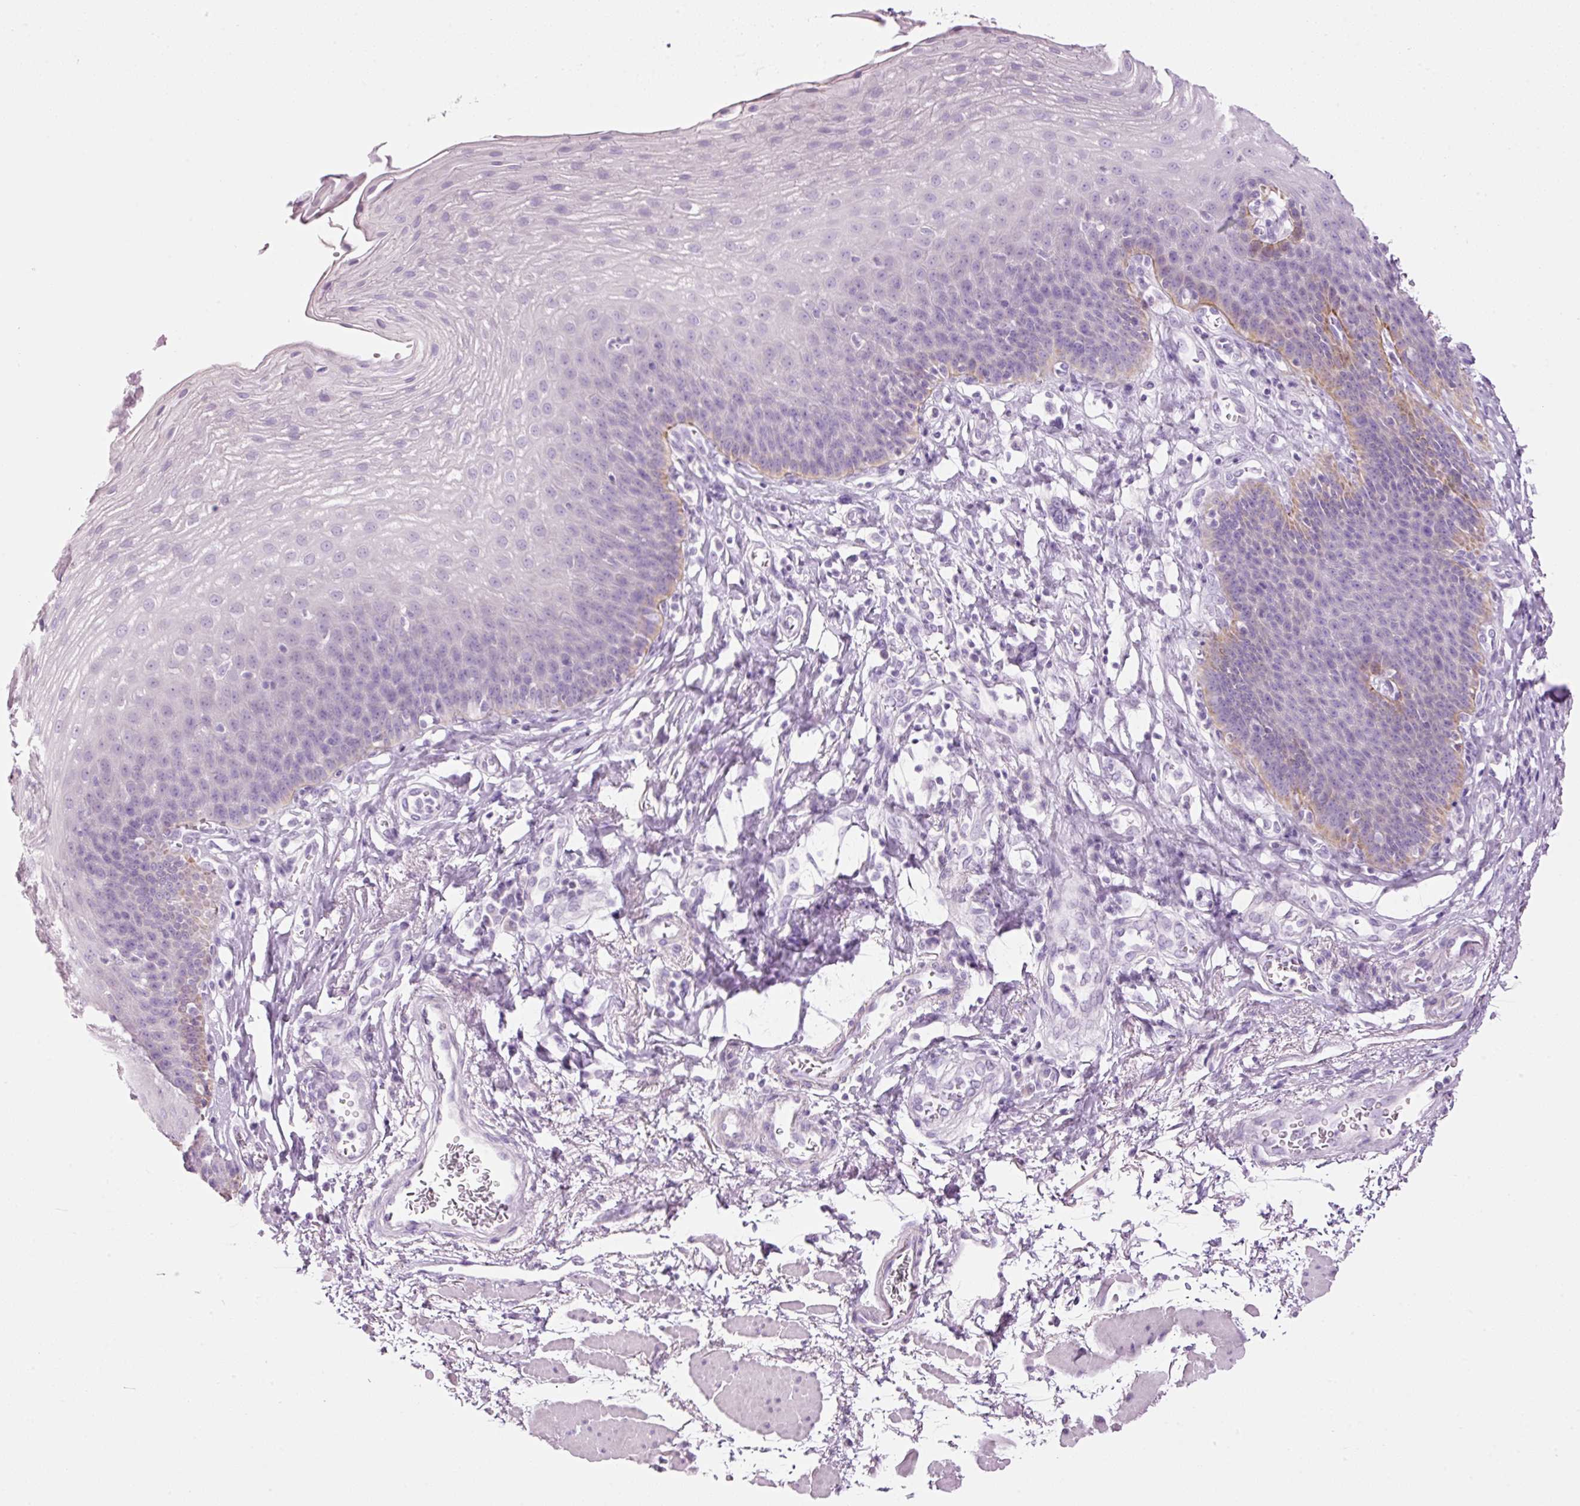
{"staining": {"intensity": "weak", "quantity": "<25%", "location": "cytoplasmic/membranous"}, "tissue": "esophagus", "cell_type": "Squamous epithelial cells", "image_type": "normal", "snomed": [{"axis": "morphology", "description": "Normal tissue, NOS"}, {"axis": "topography", "description": "Esophagus"}], "caption": "DAB immunohistochemical staining of normal esophagus demonstrates no significant positivity in squamous epithelial cells. (IHC, brightfield microscopy, high magnification).", "gene": "CARD16", "patient": {"sex": "female", "age": 81}}